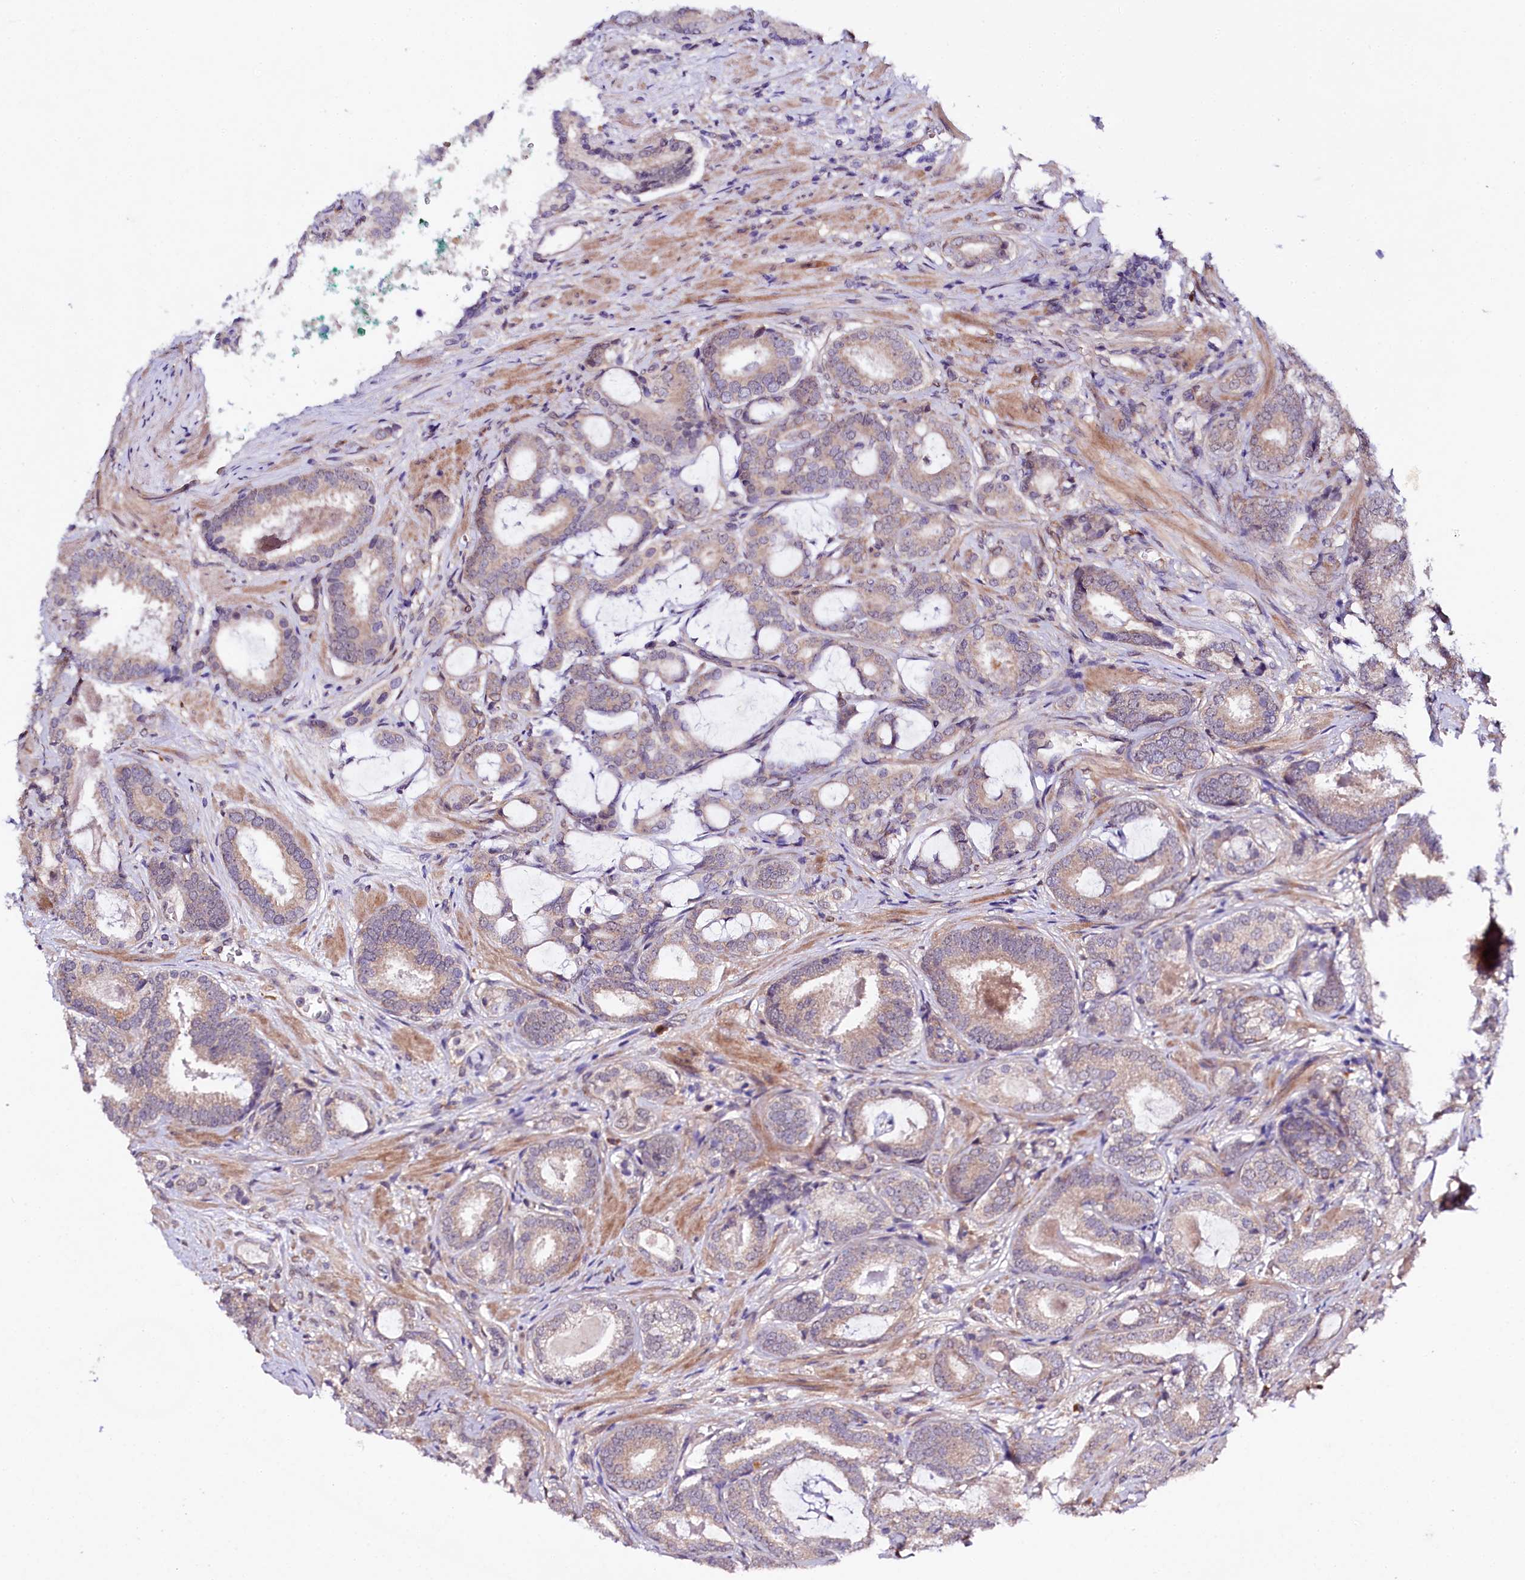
{"staining": {"intensity": "weak", "quantity": "<25%", "location": "cytoplasmic/membranous"}, "tissue": "prostate cancer", "cell_type": "Tumor cells", "image_type": "cancer", "snomed": [{"axis": "morphology", "description": "Adenocarcinoma, High grade"}, {"axis": "topography", "description": "Prostate"}], "caption": "A histopathology image of high-grade adenocarcinoma (prostate) stained for a protein demonstrates no brown staining in tumor cells.", "gene": "PHLDB1", "patient": {"sex": "male", "age": 60}}